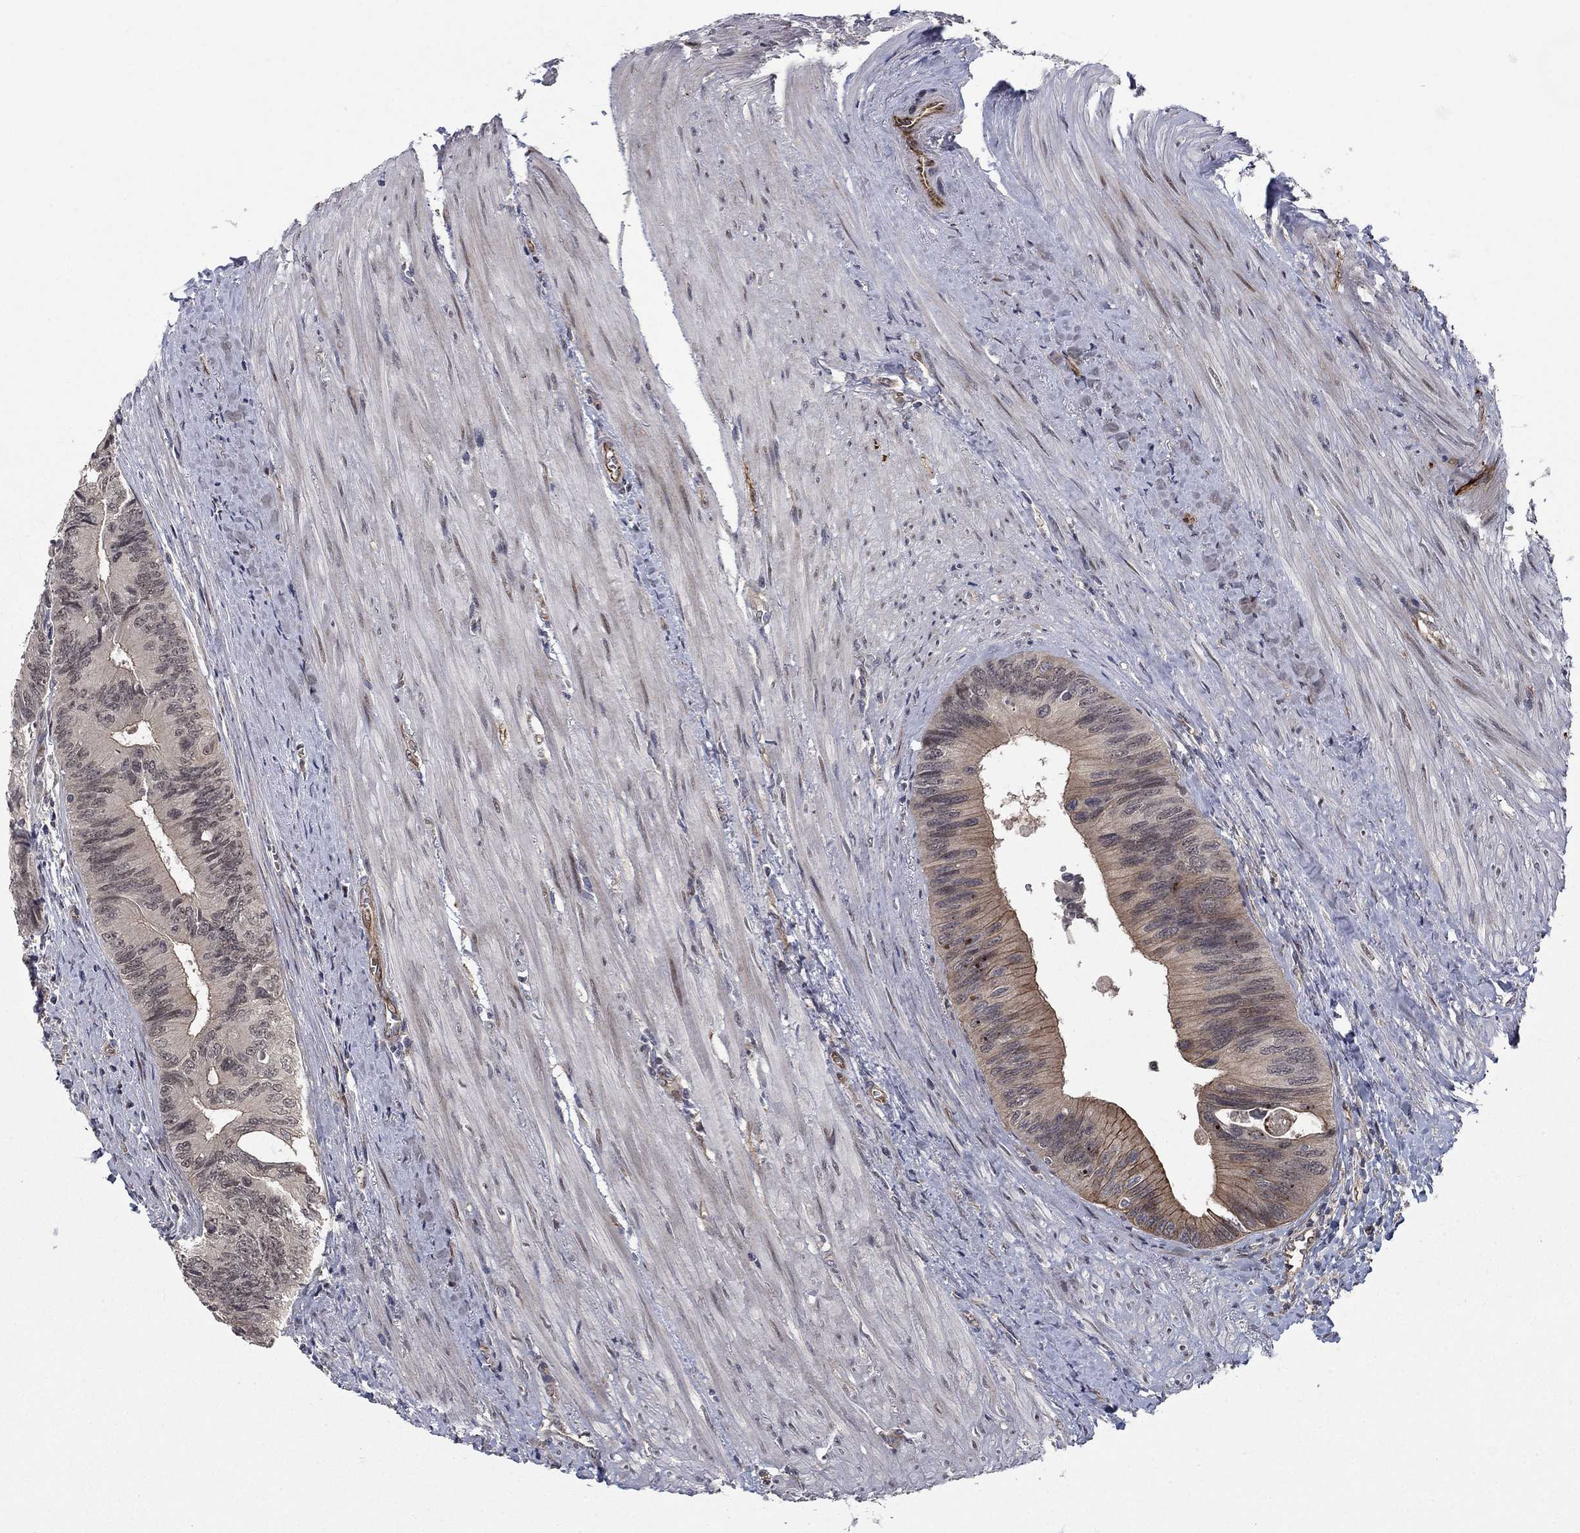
{"staining": {"intensity": "moderate", "quantity": "<25%", "location": "cytoplasmic/membranous"}, "tissue": "colorectal cancer", "cell_type": "Tumor cells", "image_type": "cancer", "snomed": [{"axis": "morphology", "description": "Normal tissue, NOS"}, {"axis": "morphology", "description": "Adenocarcinoma, NOS"}, {"axis": "topography", "description": "Colon"}], "caption": "Tumor cells display low levels of moderate cytoplasmic/membranous expression in about <25% of cells in human adenocarcinoma (colorectal).", "gene": "BCL11A", "patient": {"sex": "male", "age": 65}}